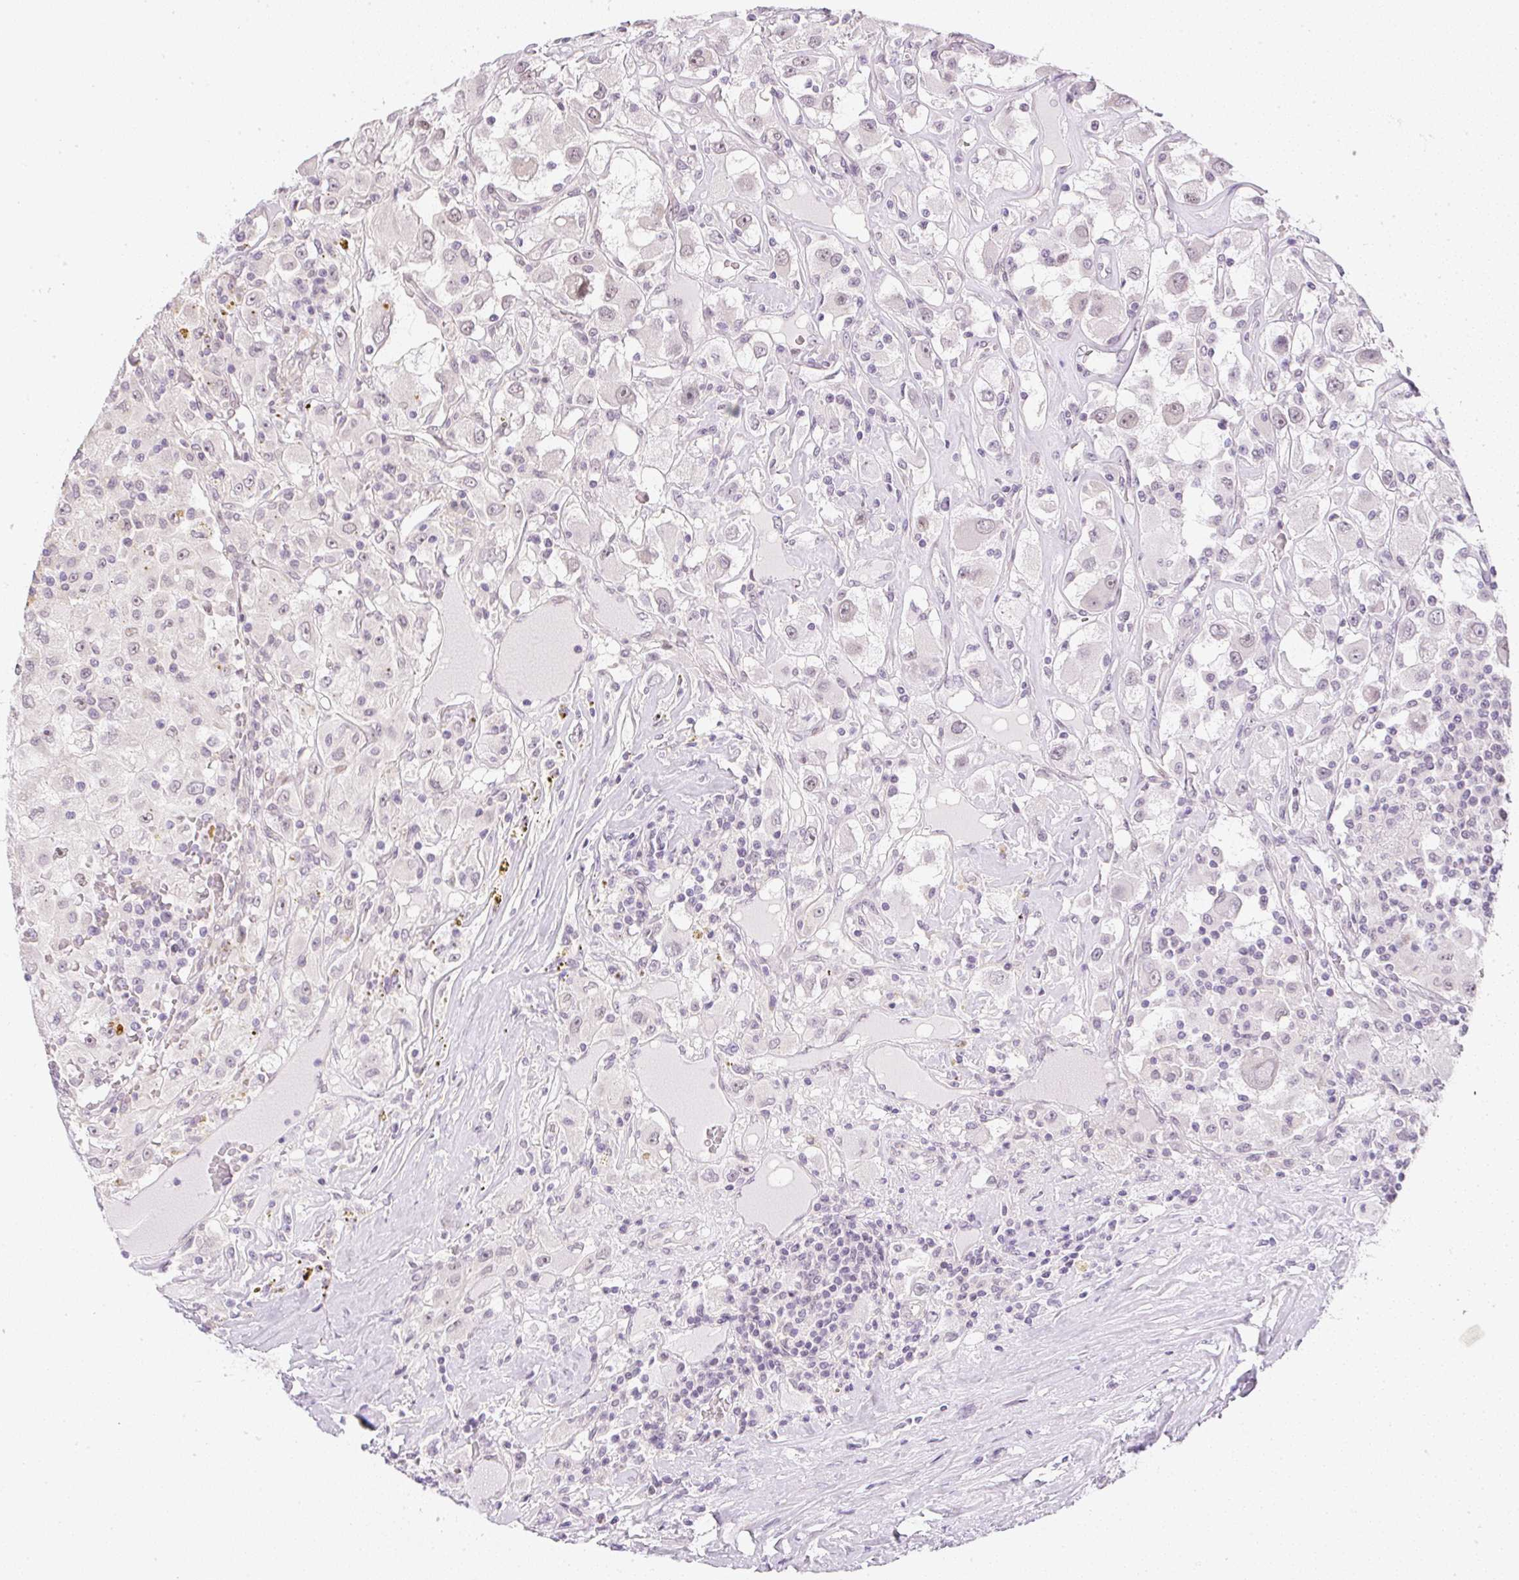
{"staining": {"intensity": "weak", "quantity": "<25%", "location": "nuclear"}, "tissue": "renal cancer", "cell_type": "Tumor cells", "image_type": "cancer", "snomed": [{"axis": "morphology", "description": "Adenocarcinoma, NOS"}, {"axis": "topography", "description": "Kidney"}], "caption": "An IHC photomicrograph of renal adenocarcinoma is shown. There is no staining in tumor cells of renal adenocarcinoma.", "gene": "DPPA4", "patient": {"sex": "female", "age": 67}}